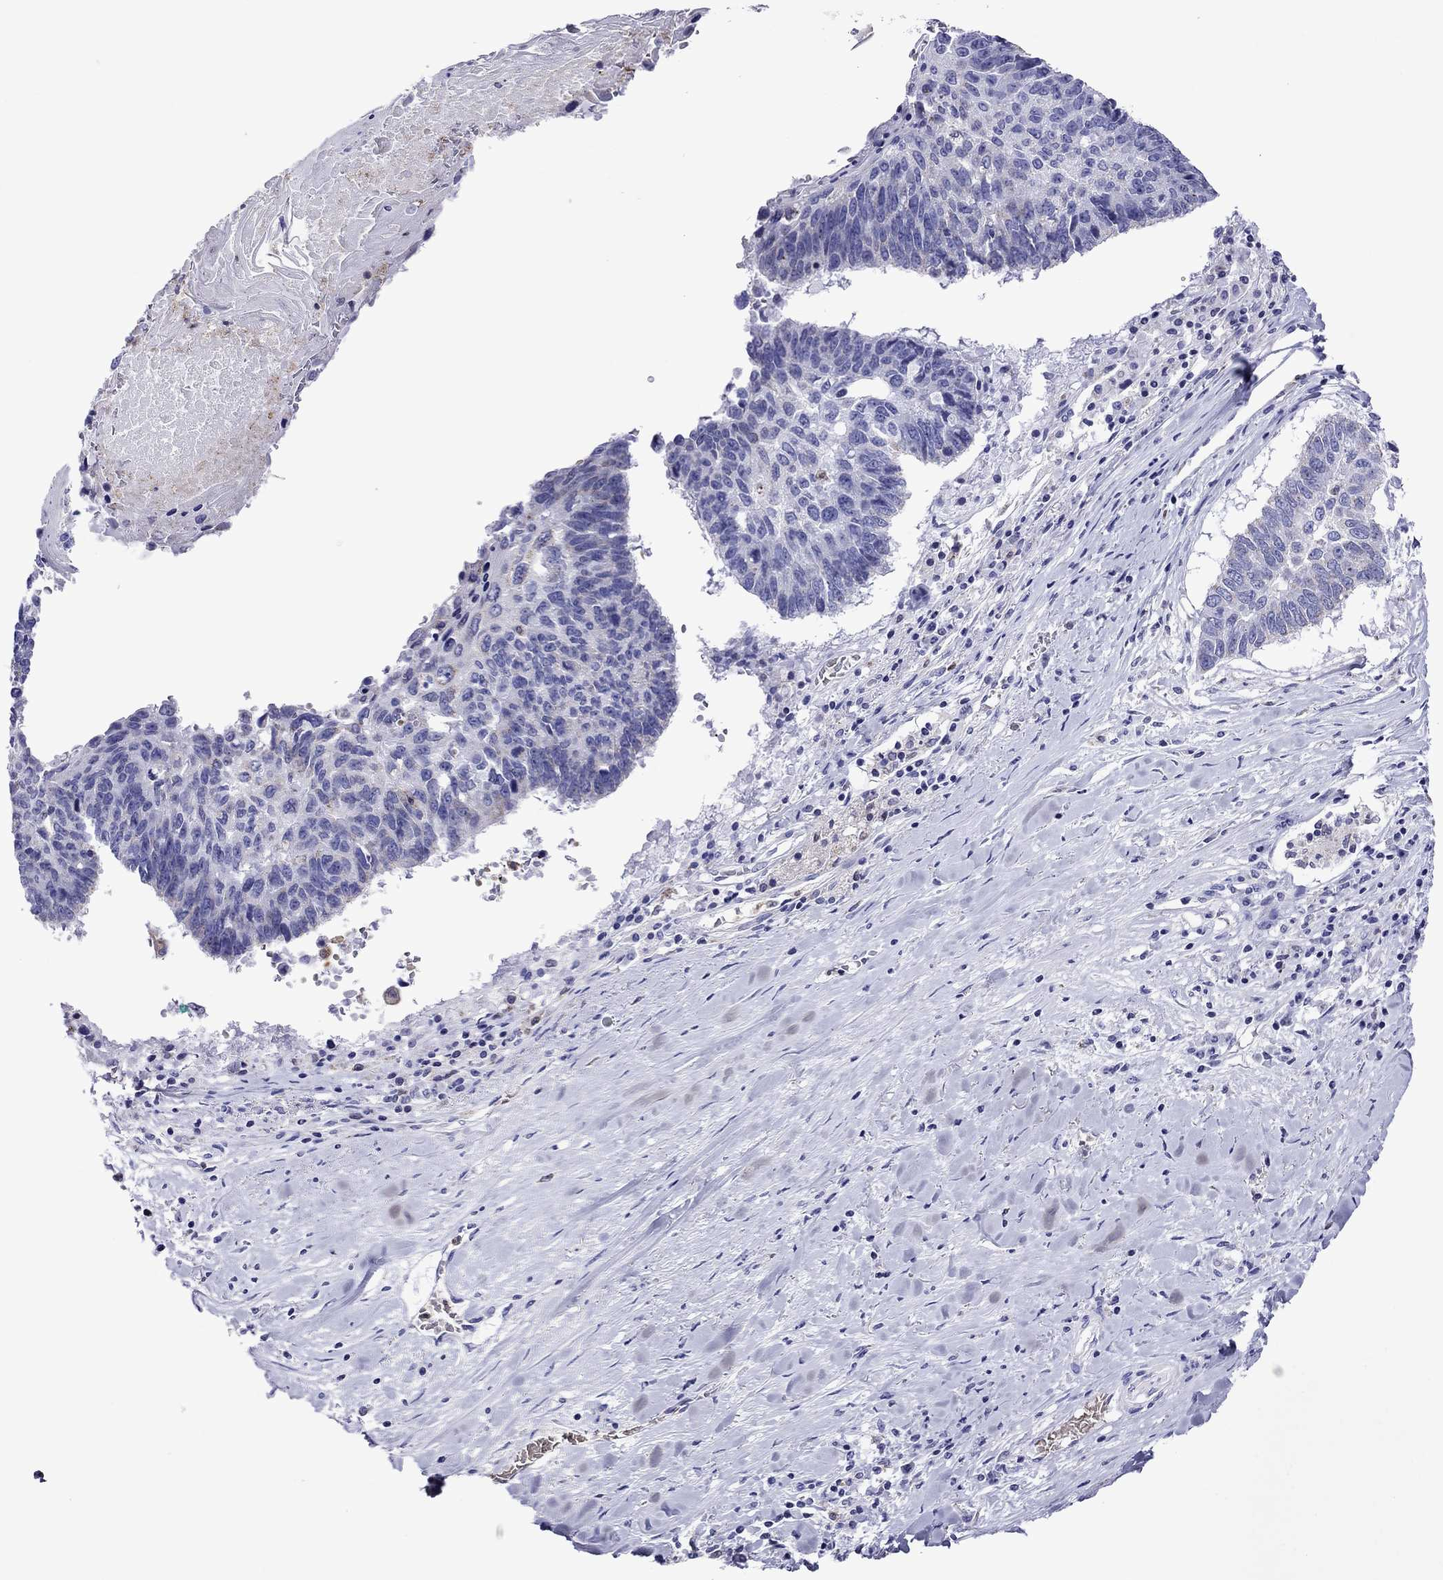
{"staining": {"intensity": "weak", "quantity": "<25%", "location": "cytoplasmic/membranous"}, "tissue": "lung cancer", "cell_type": "Tumor cells", "image_type": "cancer", "snomed": [{"axis": "morphology", "description": "Squamous cell carcinoma, NOS"}, {"axis": "topography", "description": "Lung"}], "caption": "Image shows no significant protein staining in tumor cells of lung cancer. Nuclei are stained in blue.", "gene": "SCG2", "patient": {"sex": "male", "age": 73}}